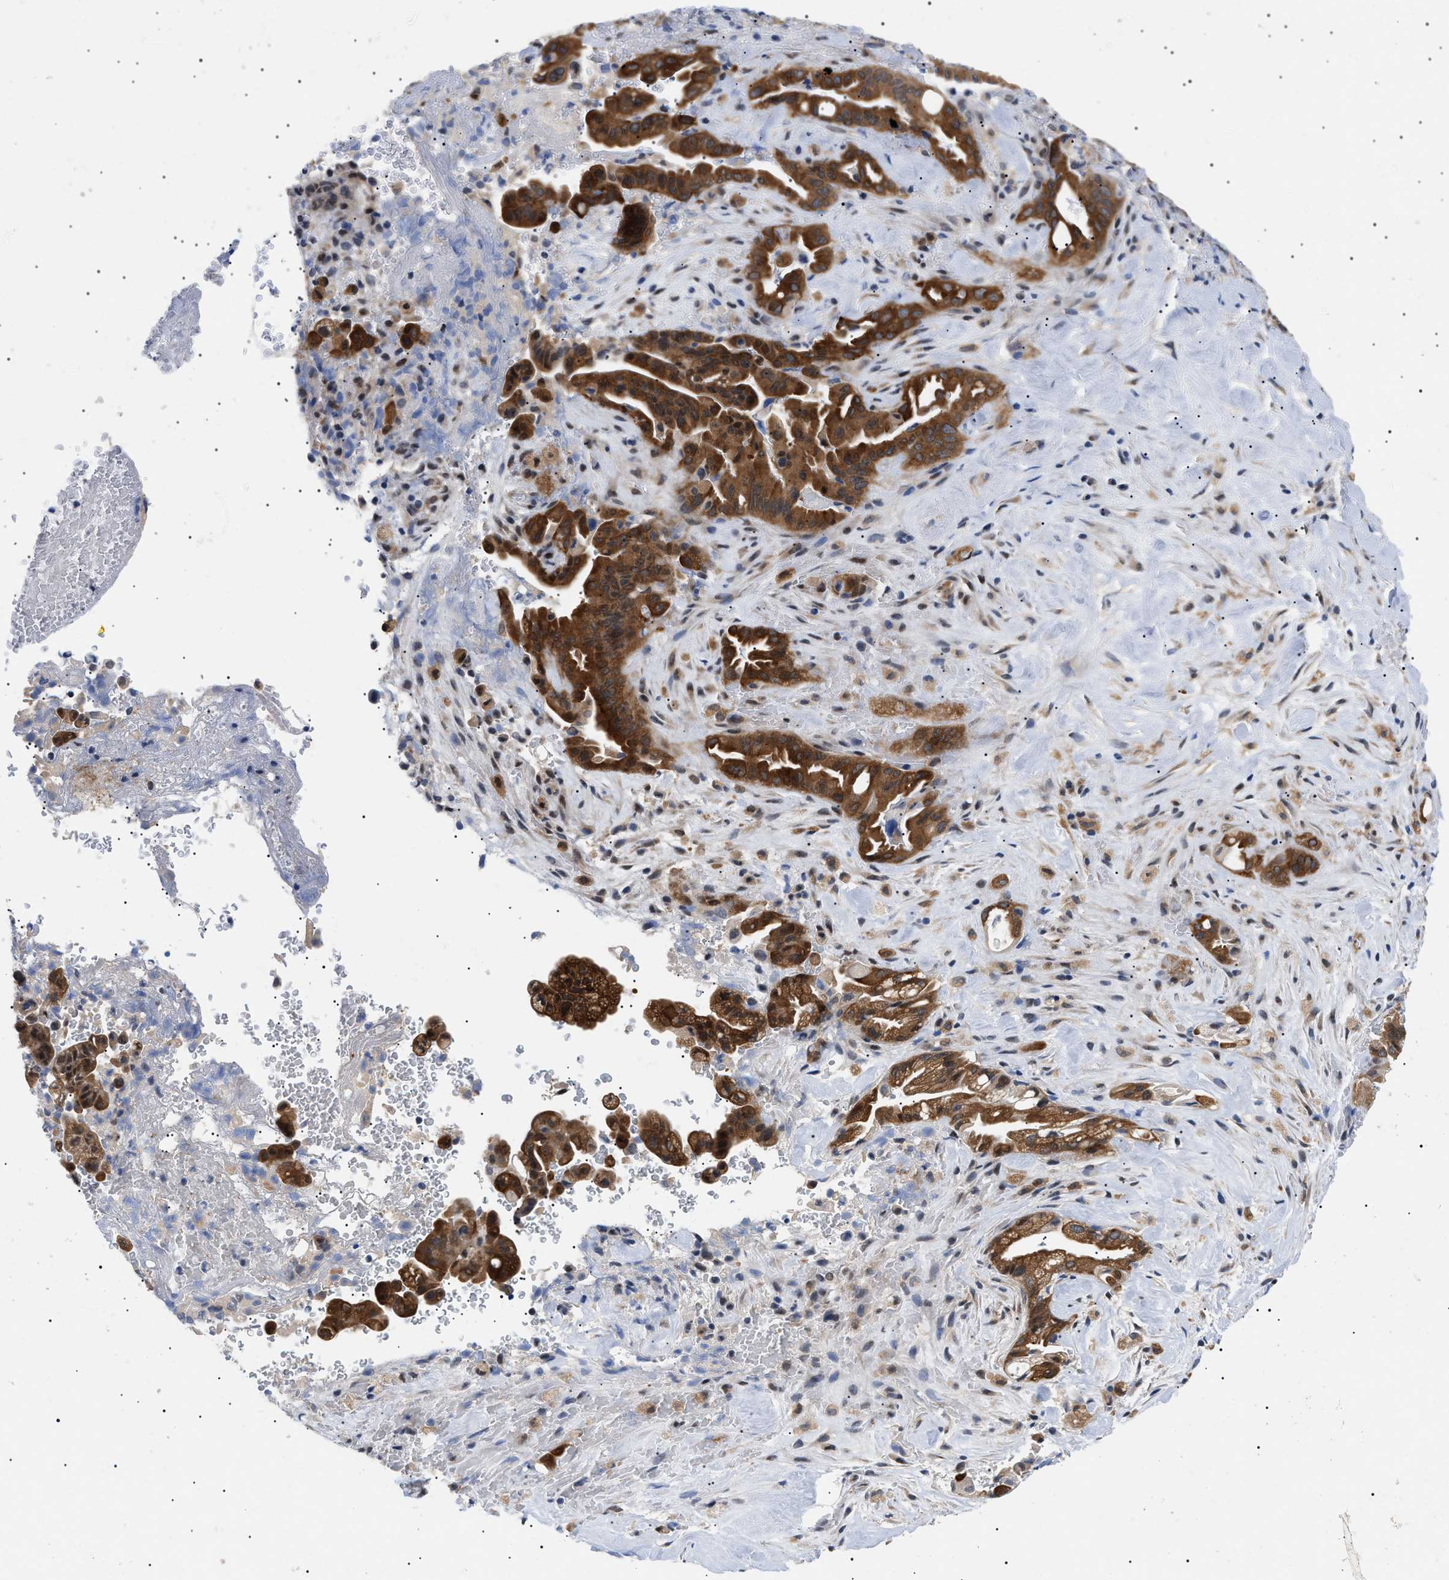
{"staining": {"intensity": "strong", "quantity": ">75%", "location": "cytoplasmic/membranous,nuclear"}, "tissue": "liver cancer", "cell_type": "Tumor cells", "image_type": "cancer", "snomed": [{"axis": "morphology", "description": "Cholangiocarcinoma"}, {"axis": "topography", "description": "Liver"}], "caption": "IHC image of cholangiocarcinoma (liver) stained for a protein (brown), which exhibits high levels of strong cytoplasmic/membranous and nuclear positivity in approximately >75% of tumor cells.", "gene": "GARRE1", "patient": {"sex": "female", "age": 68}}